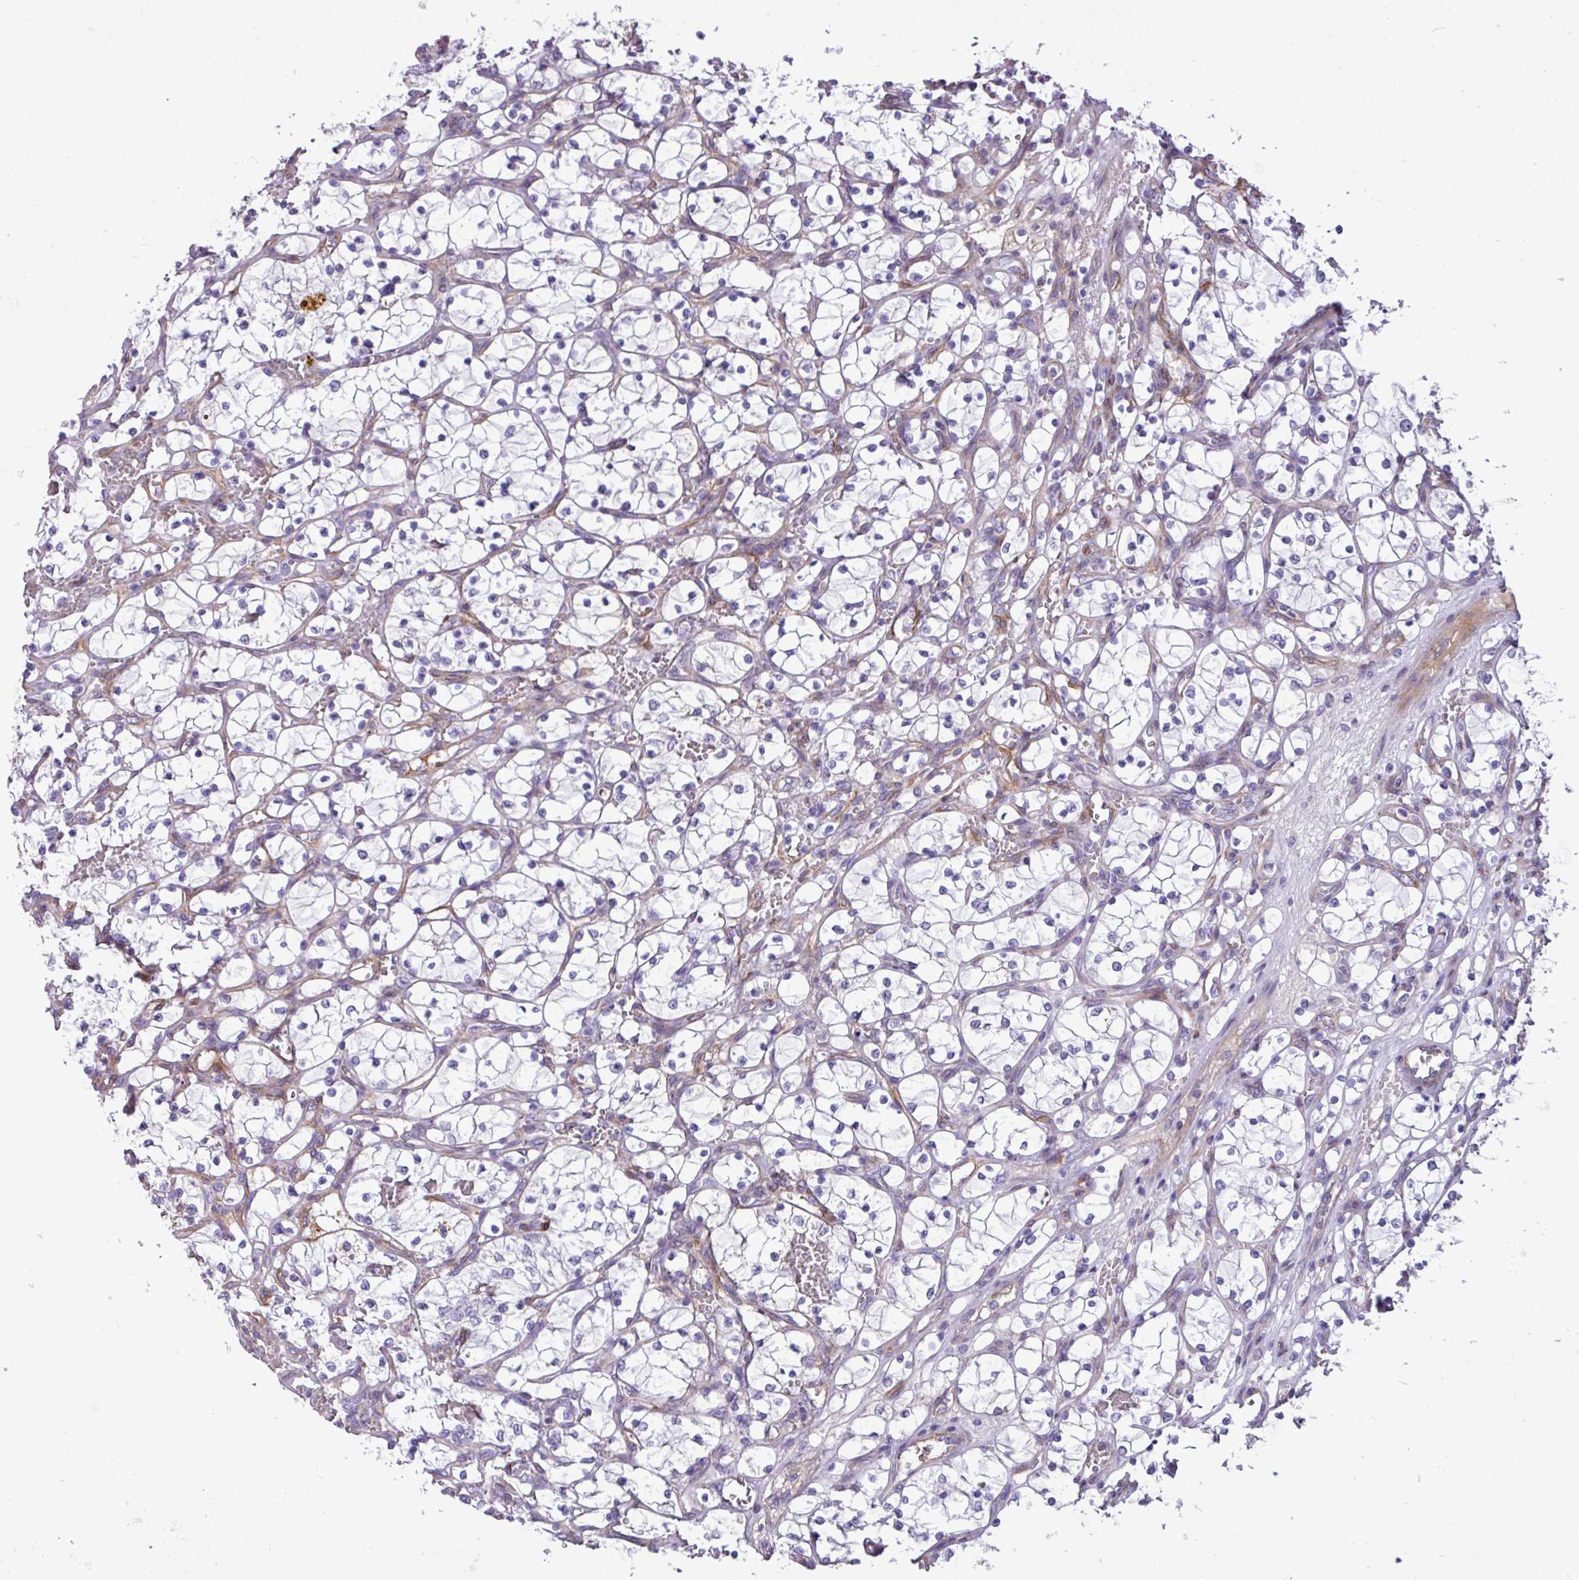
{"staining": {"intensity": "negative", "quantity": "none", "location": "none"}, "tissue": "renal cancer", "cell_type": "Tumor cells", "image_type": "cancer", "snomed": [{"axis": "morphology", "description": "Adenocarcinoma, NOS"}, {"axis": "topography", "description": "Kidney"}], "caption": "Human renal cancer stained for a protein using IHC demonstrates no positivity in tumor cells.", "gene": "CD248", "patient": {"sex": "female", "age": 69}}